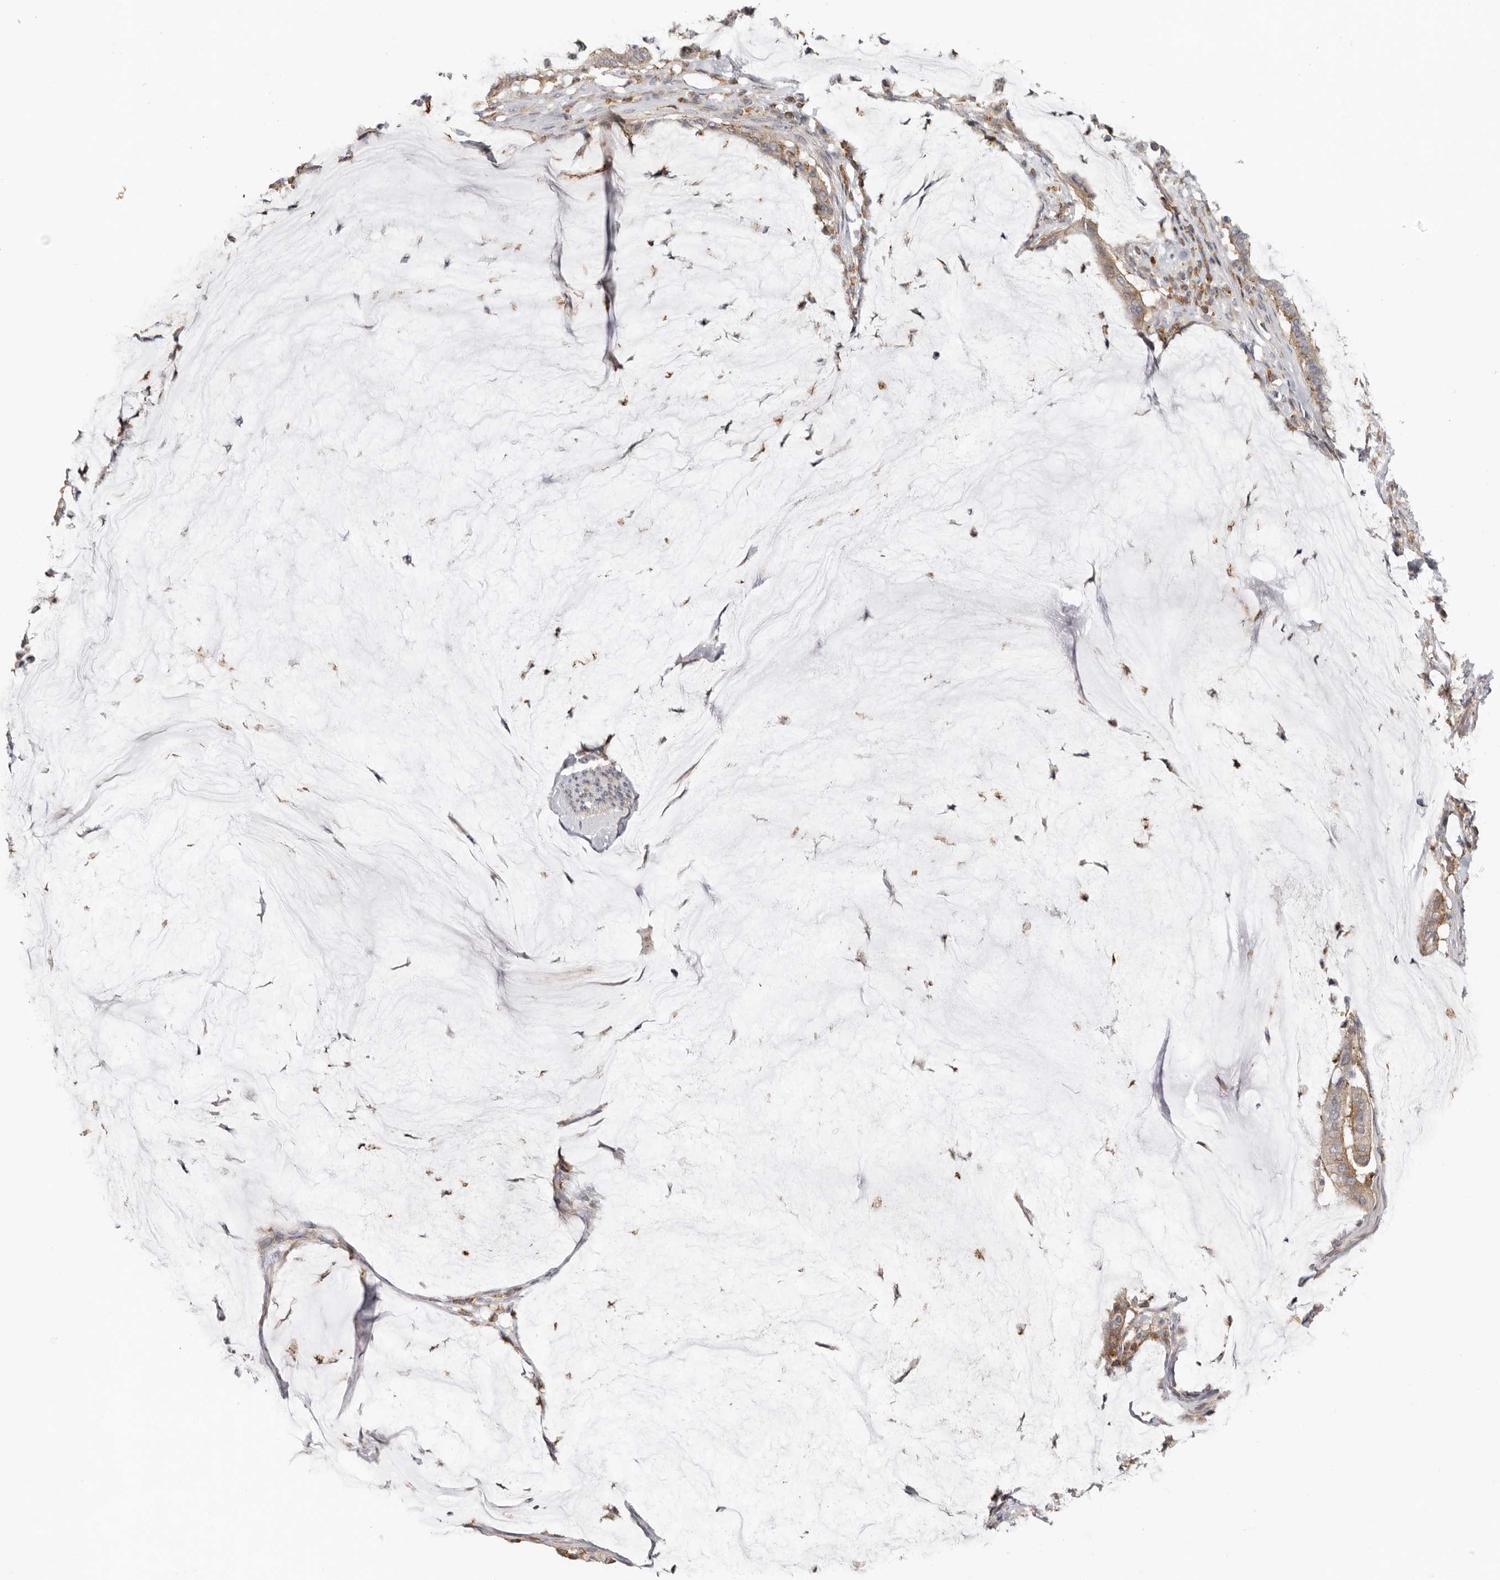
{"staining": {"intensity": "weak", "quantity": ">75%", "location": "cytoplasmic/membranous"}, "tissue": "pancreatic cancer", "cell_type": "Tumor cells", "image_type": "cancer", "snomed": [{"axis": "morphology", "description": "Adenocarcinoma, NOS"}, {"axis": "topography", "description": "Pancreas"}], "caption": "This is a micrograph of IHC staining of pancreatic adenocarcinoma, which shows weak positivity in the cytoplasmic/membranous of tumor cells.", "gene": "MSRB2", "patient": {"sex": "male", "age": 41}}